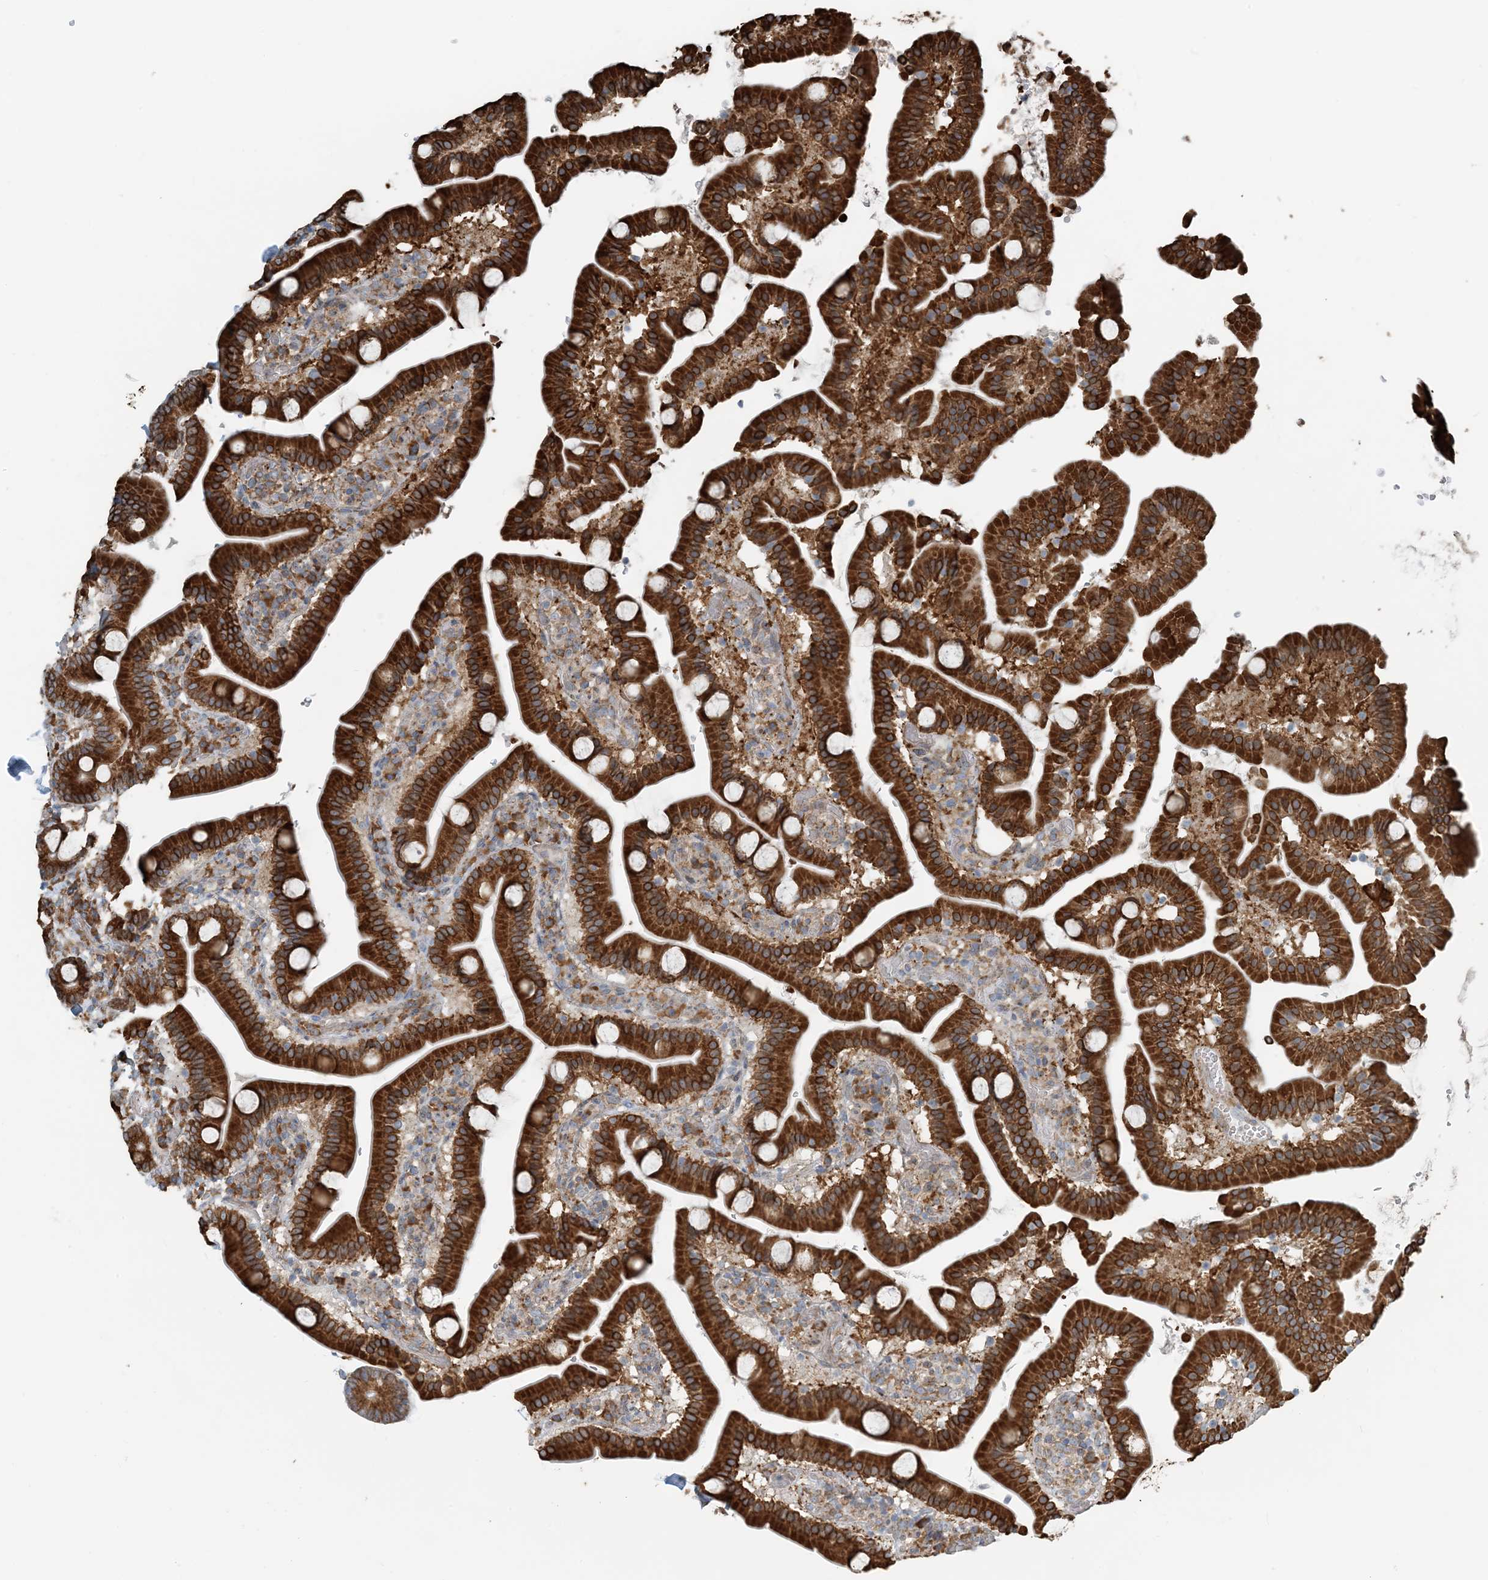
{"staining": {"intensity": "strong", "quantity": ">75%", "location": "cytoplasmic/membranous"}, "tissue": "duodenum", "cell_type": "Glandular cells", "image_type": "normal", "snomed": [{"axis": "morphology", "description": "Normal tissue, NOS"}, {"axis": "topography", "description": "Duodenum"}], "caption": "High-power microscopy captured an immunohistochemistry (IHC) photomicrograph of normal duodenum, revealing strong cytoplasmic/membranous staining in approximately >75% of glandular cells.", "gene": "CERKL", "patient": {"sex": "male", "age": 55}}